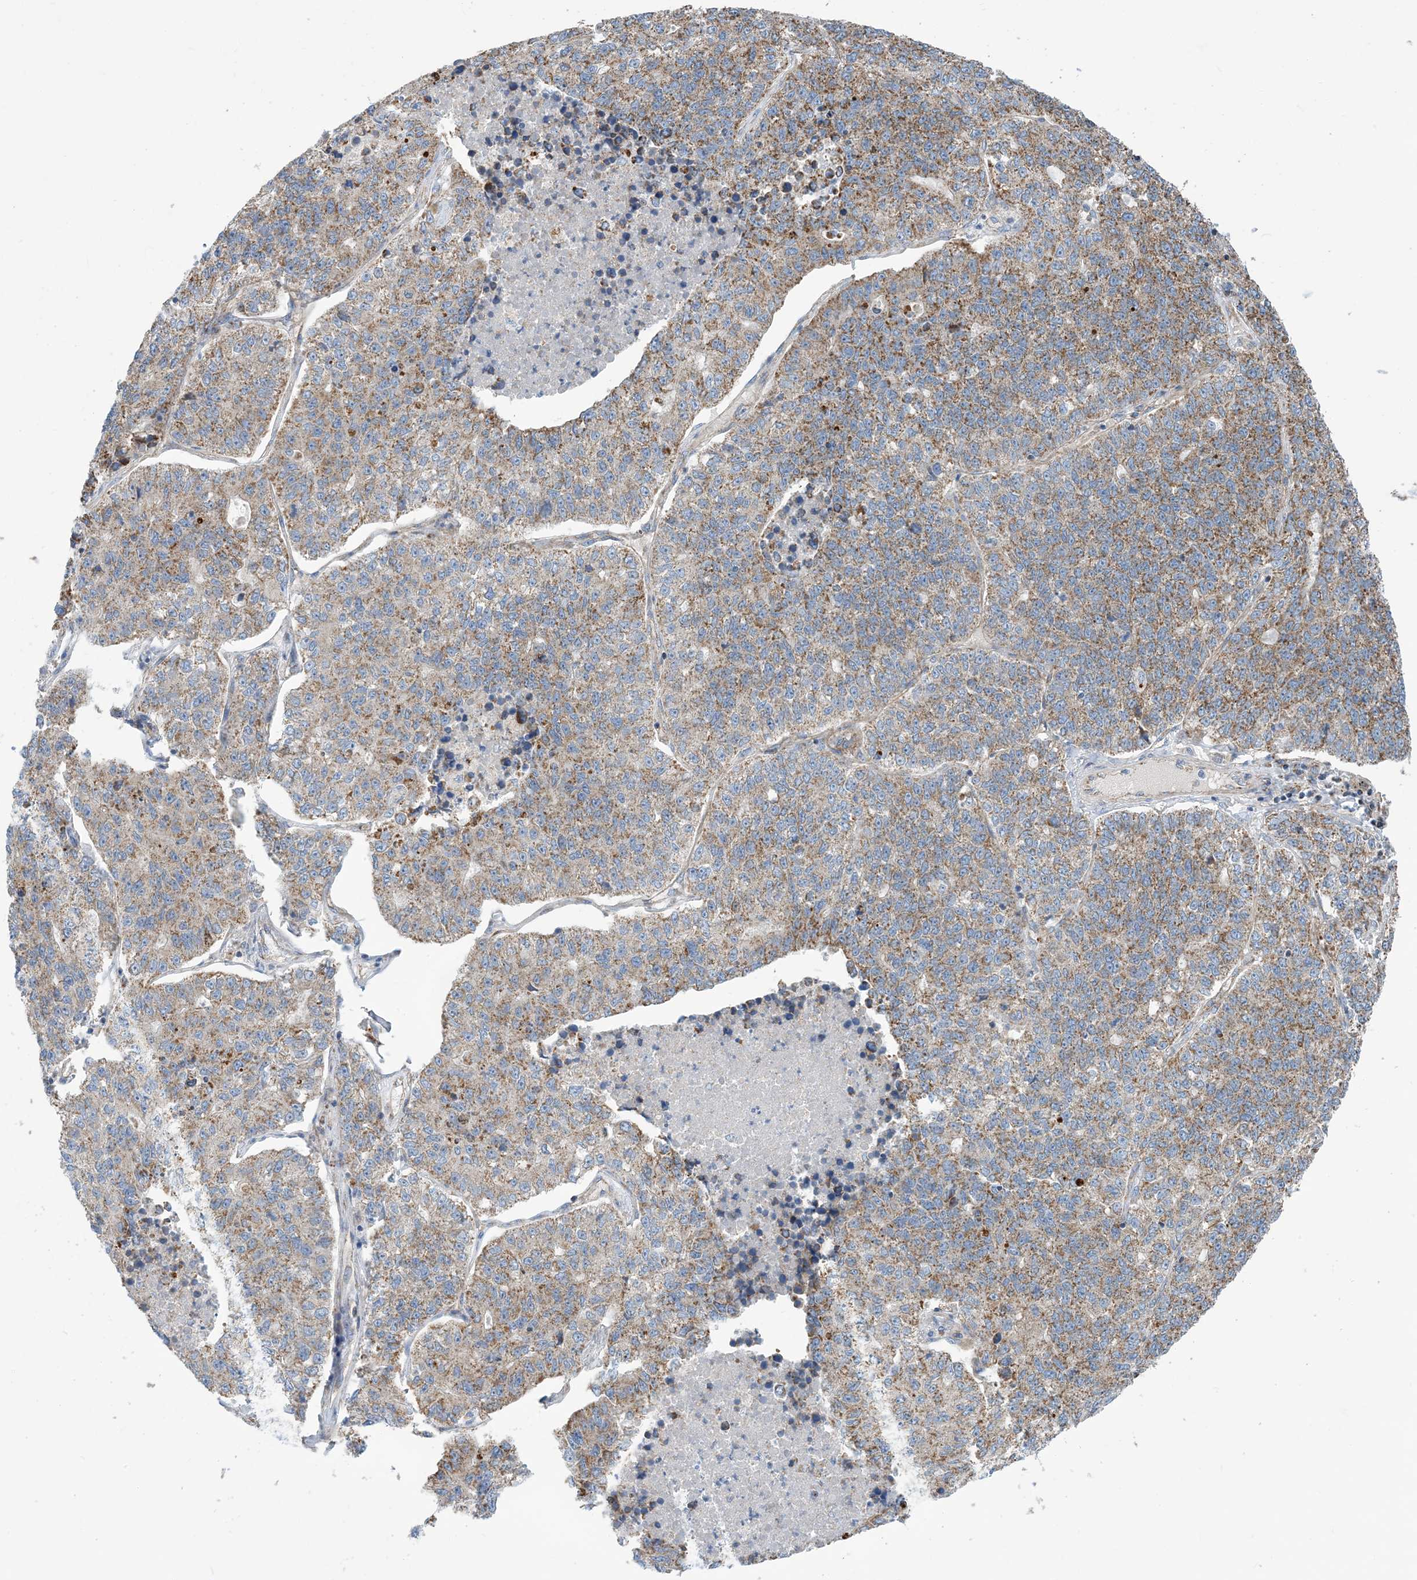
{"staining": {"intensity": "moderate", "quantity": ">75%", "location": "cytoplasmic/membranous"}, "tissue": "lung cancer", "cell_type": "Tumor cells", "image_type": "cancer", "snomed": [{"axis": "morphology", "description": "Adenocarcinoma, NOS"}, {"axis": "topography", "description": "Lung"}], "caption": "Protein expression analysis of adenocarcinoma (lung) demonstrates moderate cytoplasmic/membranous positivity in about >75% of tumor cells.", "gene": "PHOSPHO2", "patient": {"sex": "male", "age": 49}}